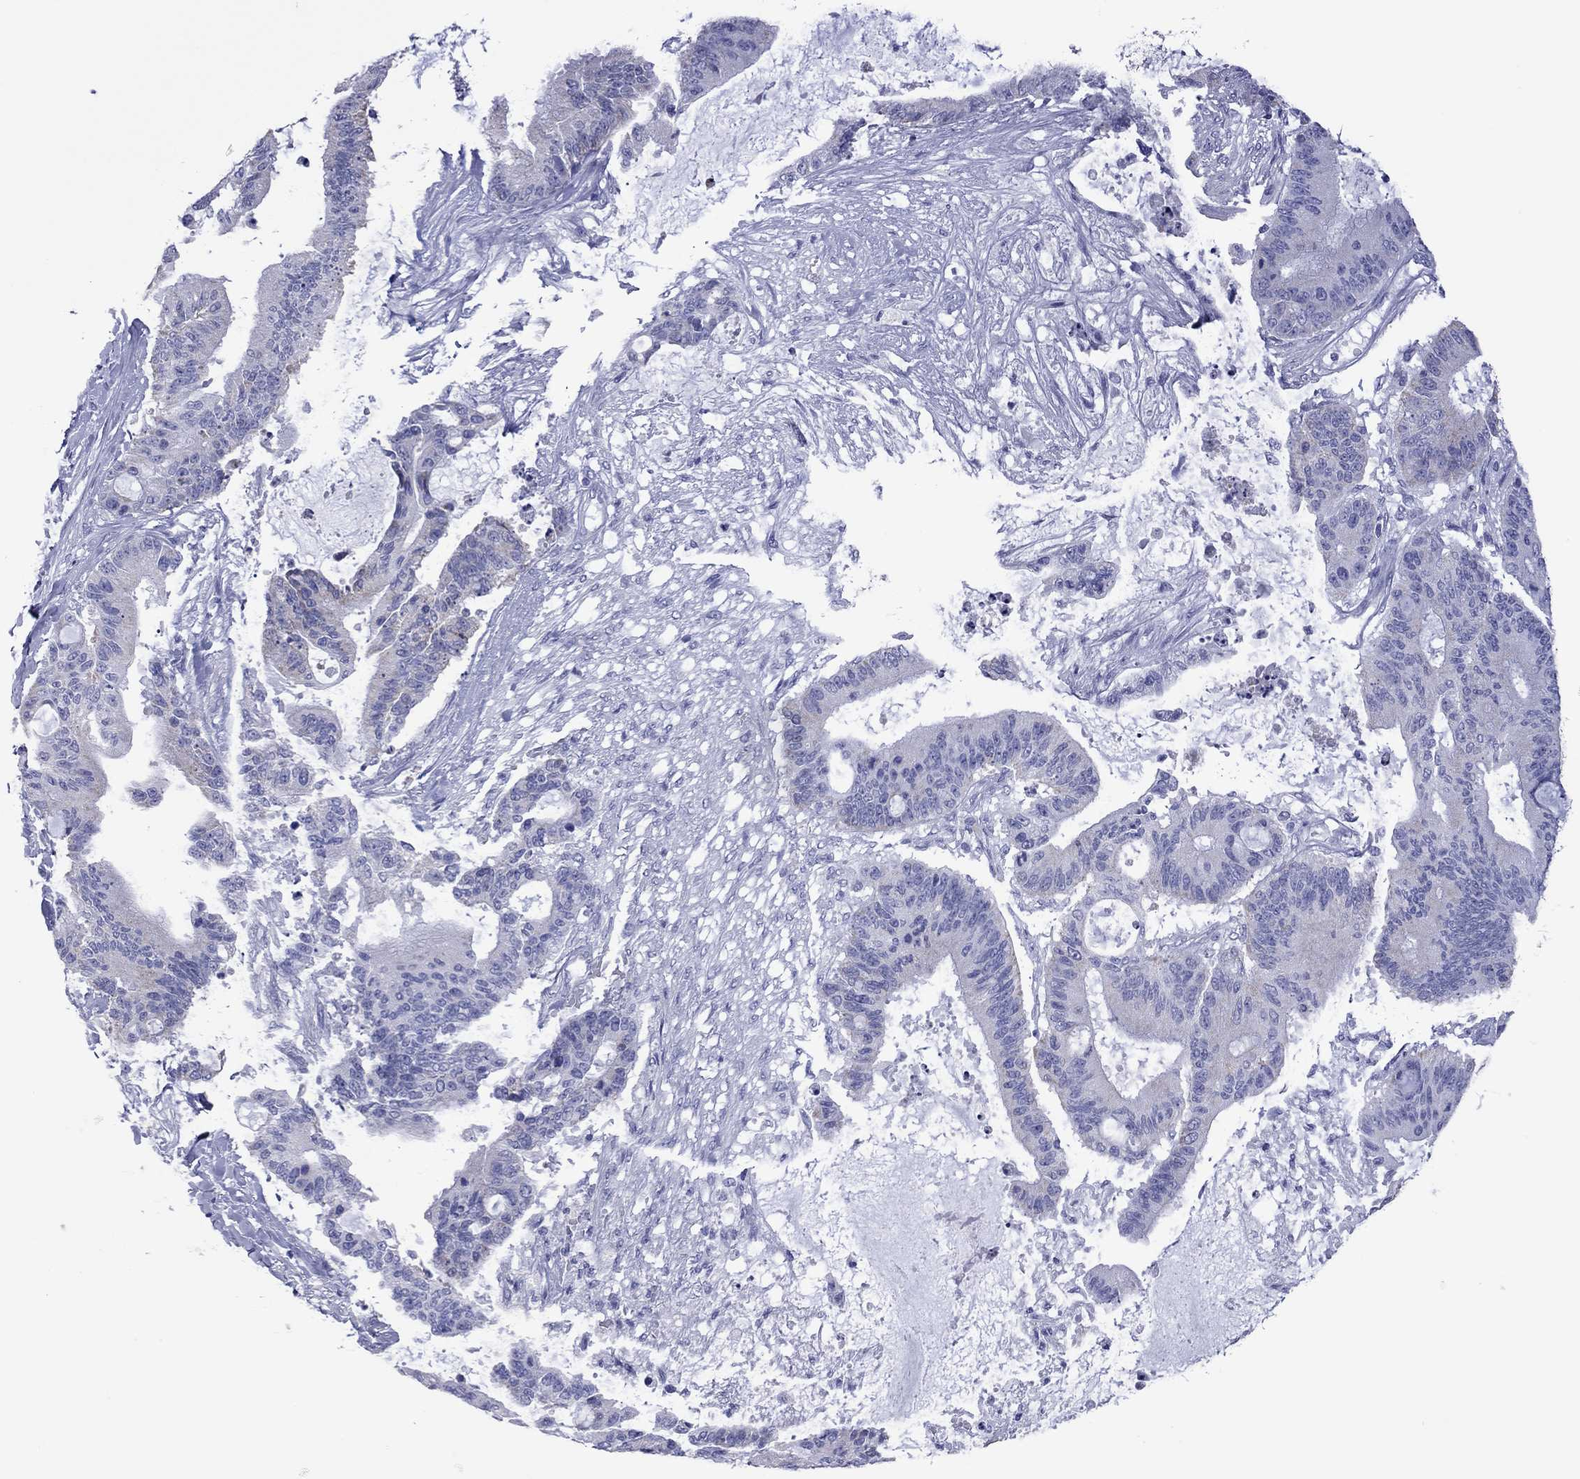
{"staining": {"intensity": "negative", "quantity": "none", "location": "none"}, "tissue": "liver cancer", "cell_type": "Tumor cells", "image_type": "cancer", "snomed": [{"axis": "morphology", "description": "Normal tissue, NOS"}, {"axis": "morphology", "description": "Cholangiocarcinoma"}, {"axis": "topography", "description": "Liver"}, {"axis": "topography", "description": "Peripheral nerve tissue"}], "caption": "Immunohistochemistry (IHC) of liver cholangiocarcinoma reveals no staining in tumor cells.", "gene": "VSIG10", "patient": {"sex": "female", "age": 73}}